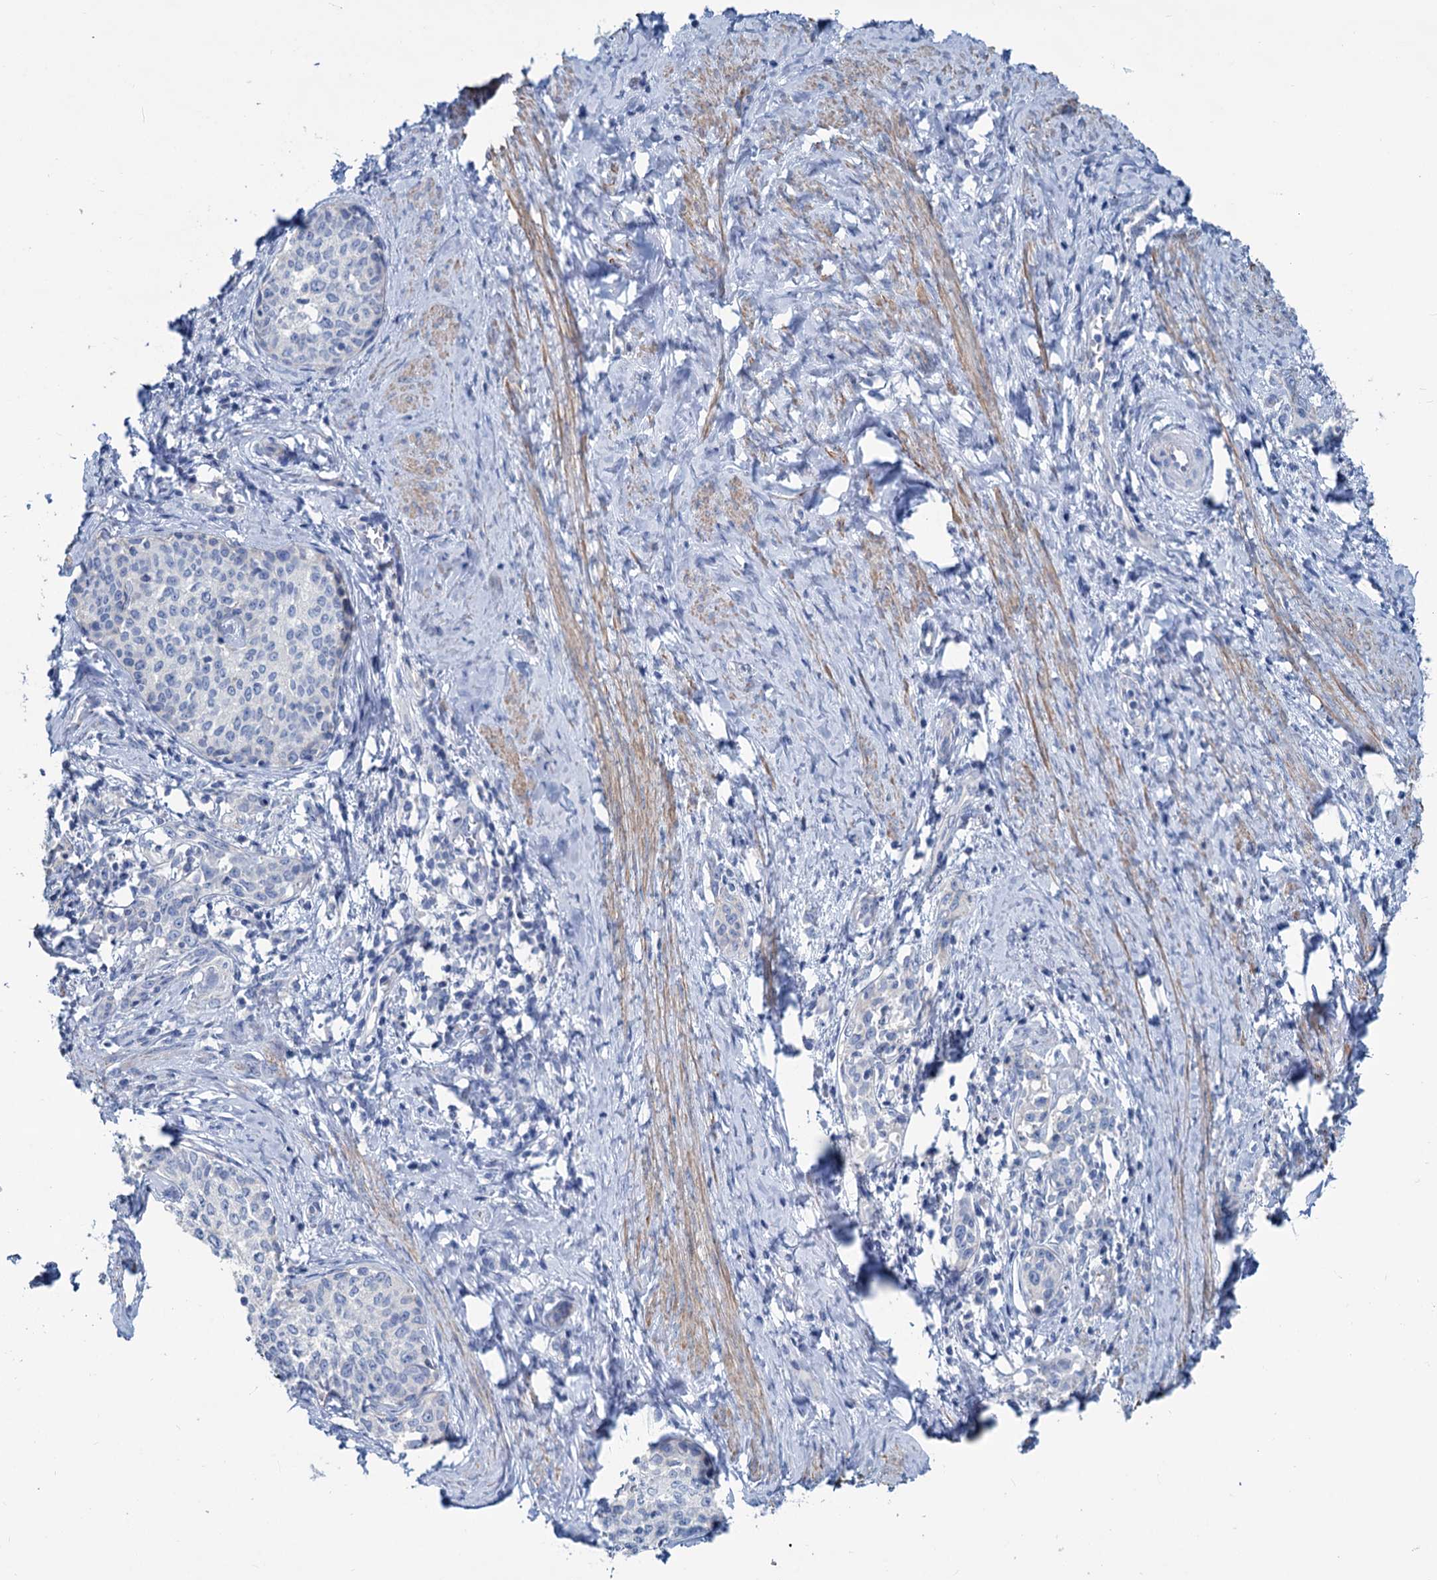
{"staining": {"intensity": "negative", "quantity": "none", "location": "none"}, "tissue": "cervical cancer", "cell_type": "Tumor cells", "image_type": "cancer", "snomed": [{"axis": "morphology", "description": "Squamous cell carcinoma, NOS"}, {"axis": "morphology", "description": "Adenocarcinoma, NOS"}, {"axis": "topography", "description": "Cervix"}], "caption": "Tumor cells are negative for brown protein staining in cervical cancer (squamous cell carcinoma).", "gene": "SLC1A3", "patient": {"sex": "female", "age": 52}}